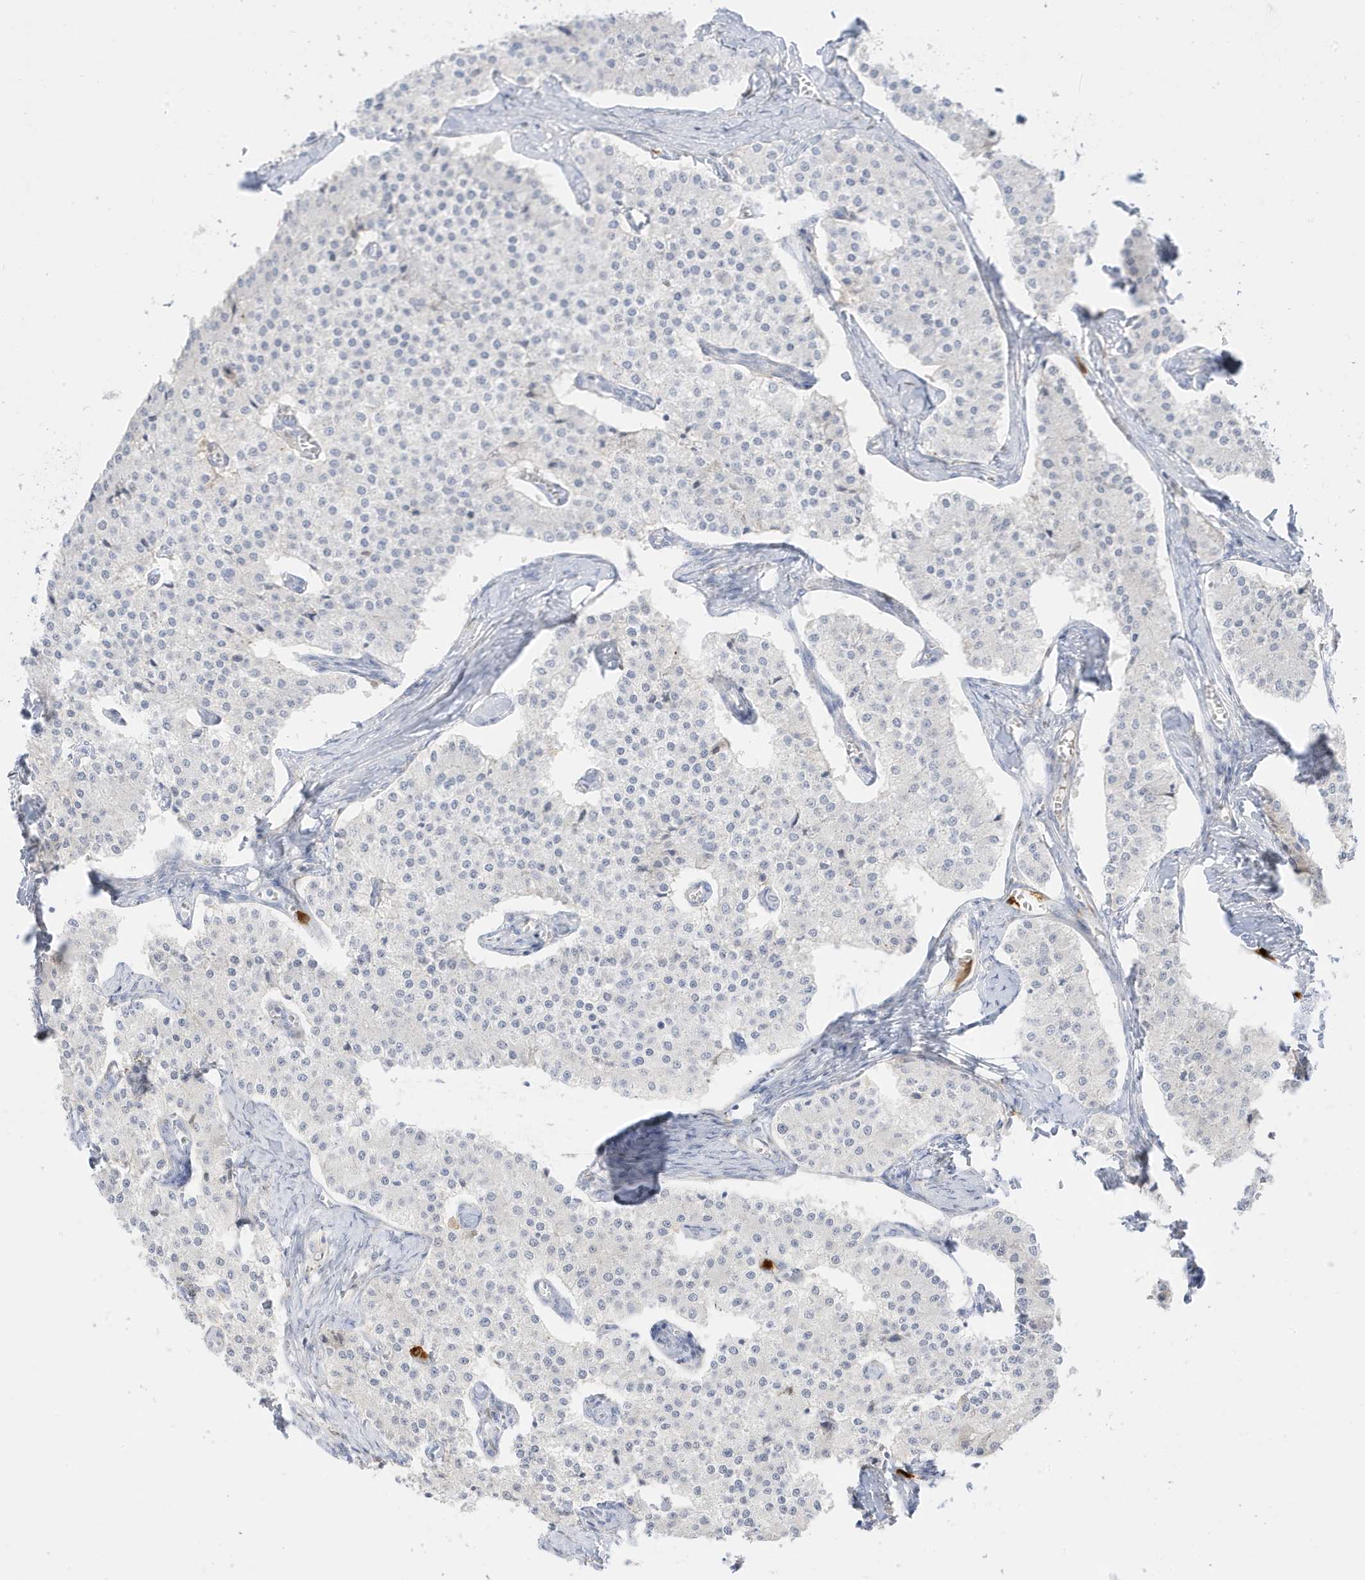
{"staining": {"intensity": "negative", "quantity": "none", "location": "none"}, "tissue": "carcinoid", "cell_type": "Tumor cells", "image_type": "cancer", "snomed": [{"axis": "morphology", "description": "Carcinoid, malignant, NOS"}, {"axis": "topography", "description": "Colon"}], "caption": "Immunohistochemistry of human malignant carcinoid reveals no expression in tumor cells.", "gene": "GCA", "patient": {"sex": "female", "age": 52}}